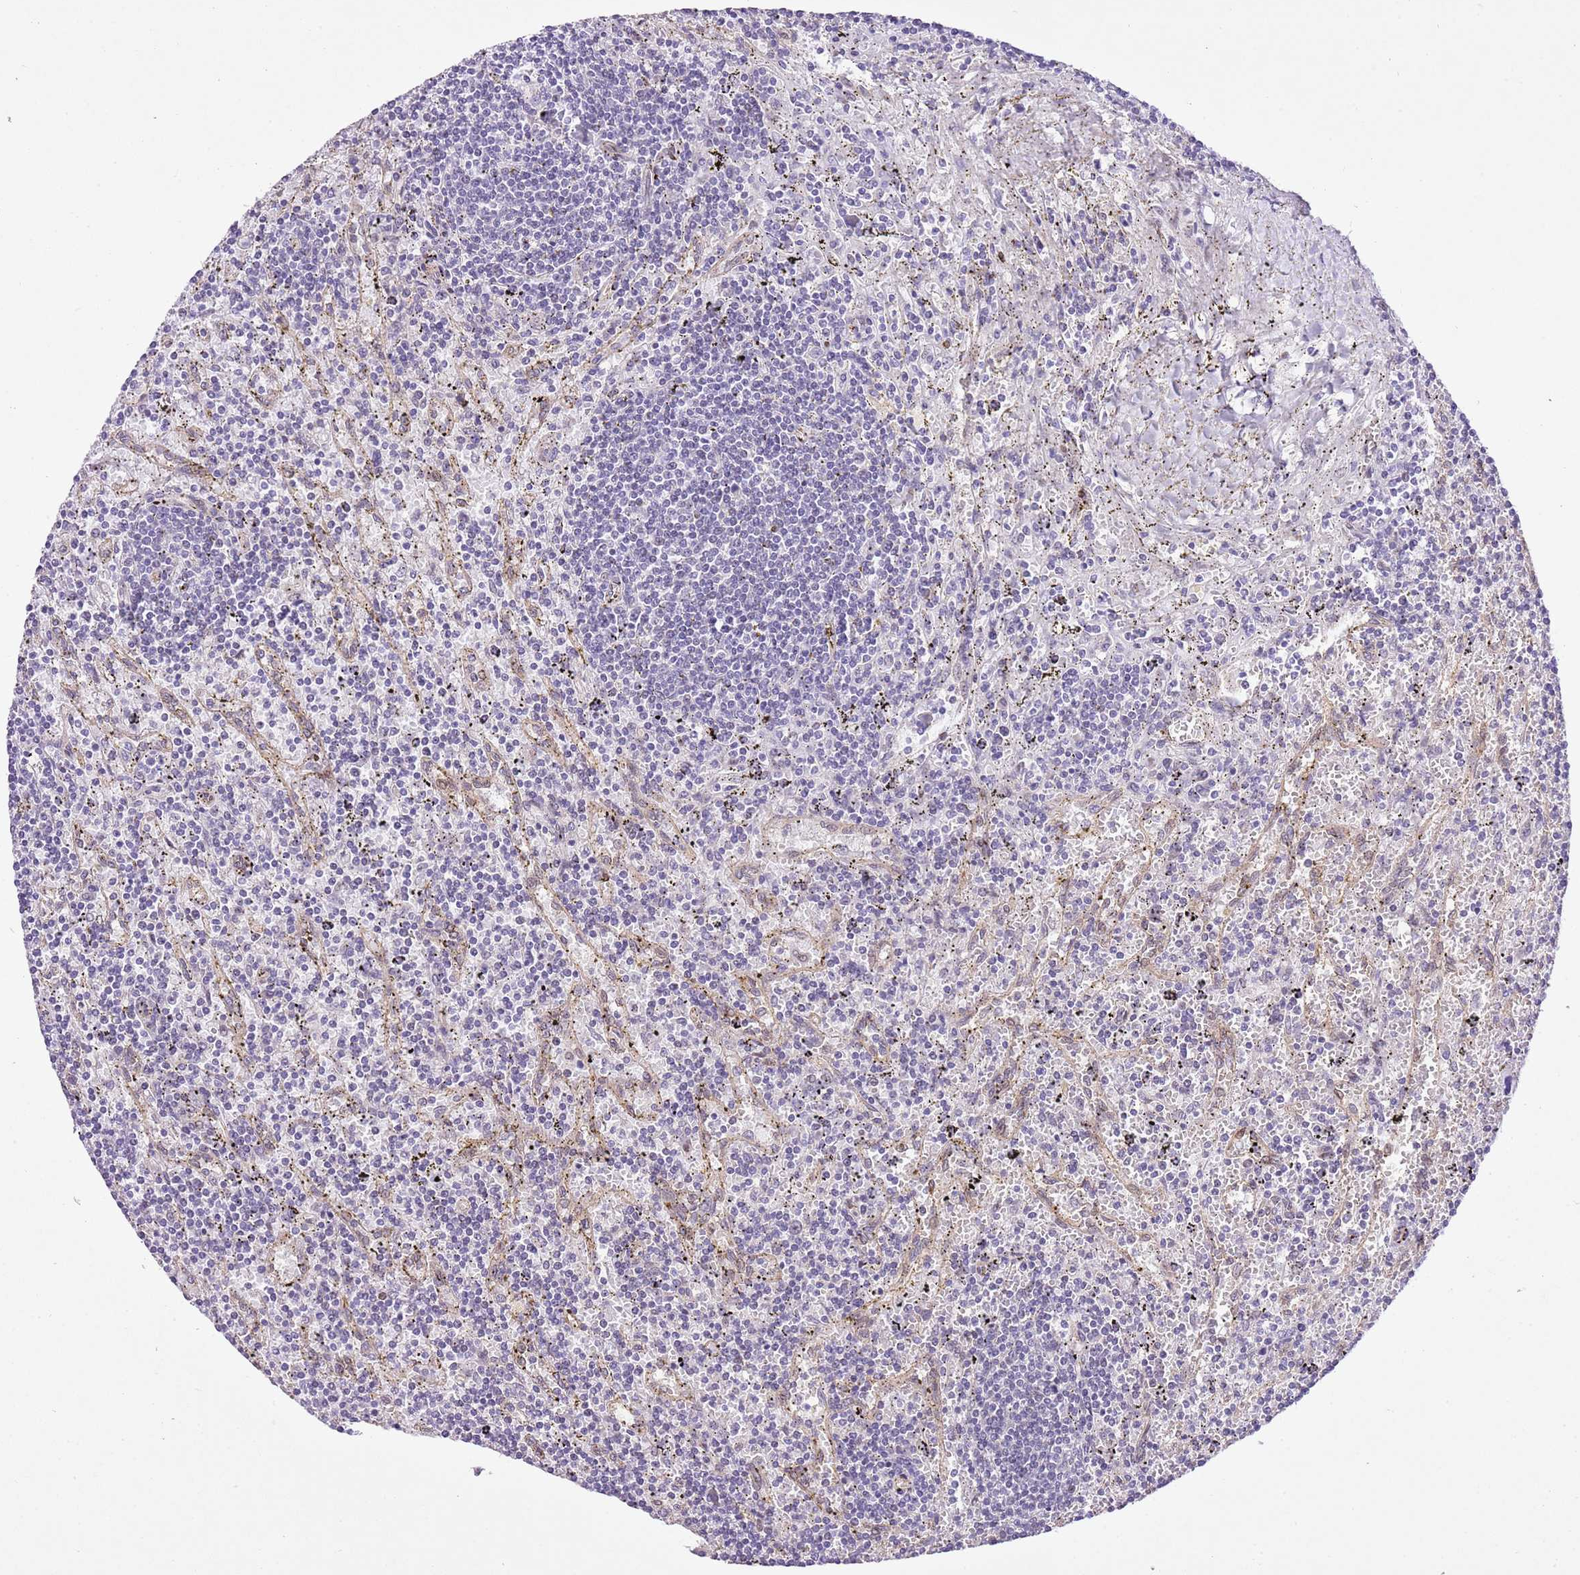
{"staining": {"intensity": "negative", "quantity": "none", "location": "none"}, "tissue": "lymphoma", "cell_type": "Tumor cells", "image_type": "cancer", "snomed": [{"axis": "morphology", "description": "Malignant lymphoma, non-Hodgkin's type, Low grade"}, {"axis": "topography", "description": "Spleen"}], "caption": "This is an immunohistochemistry (IHC) image of low-grade malignant lymphoma, non-Hodgkin's type. There is no positivity in tumor cells.", "gene": "NACC2", "patient": {"sex": "male", "age": 76}}